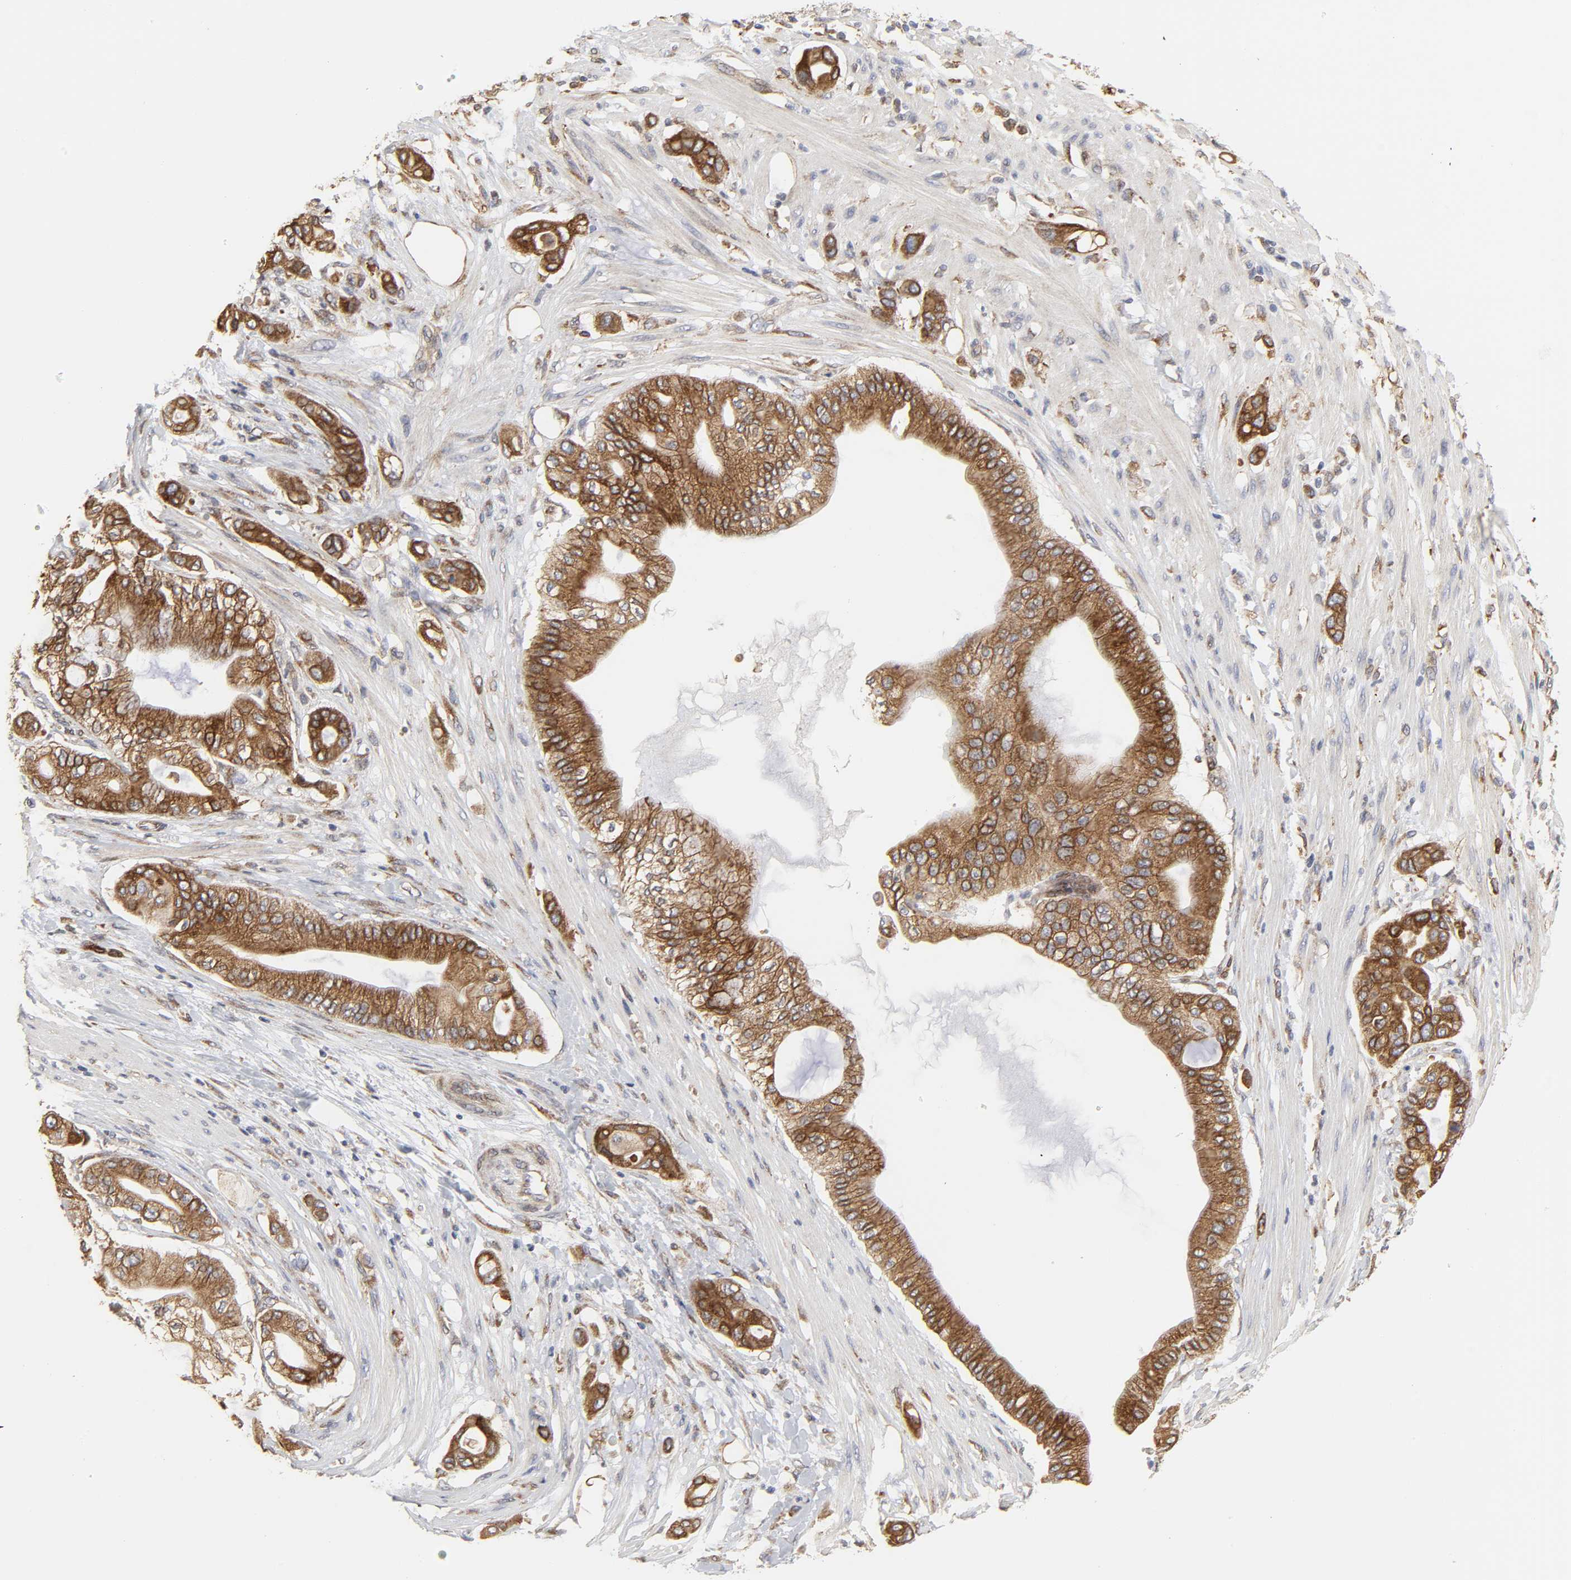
{"staining": {"intensity": "strong", "quantity": ">75%", "location": "cytoplasmic/membranous"}, "tissue": "pancreatic cancer", "cell_type": "Tumor cells", "image_type": "cancer", "snomed": [{"axis": "morphology", "description": "Adenocarcinoma, NOS"}, {"axis": "morphology", "description": "Adenocarcinoma, metastatic, NOS"}, {"axis": "topography", "description": "Lymph node"}, {"axis": "topography", "description": "Pancreas"}, {"axis": "topography", "description": "Duodenum"}], "caption": "Pancreatic cancer tissue shows strong cytoplasmic/membranous expression in about >75% of tumor cells", "gene": "POR", "patient": {"sex": "female", "age": 64}}